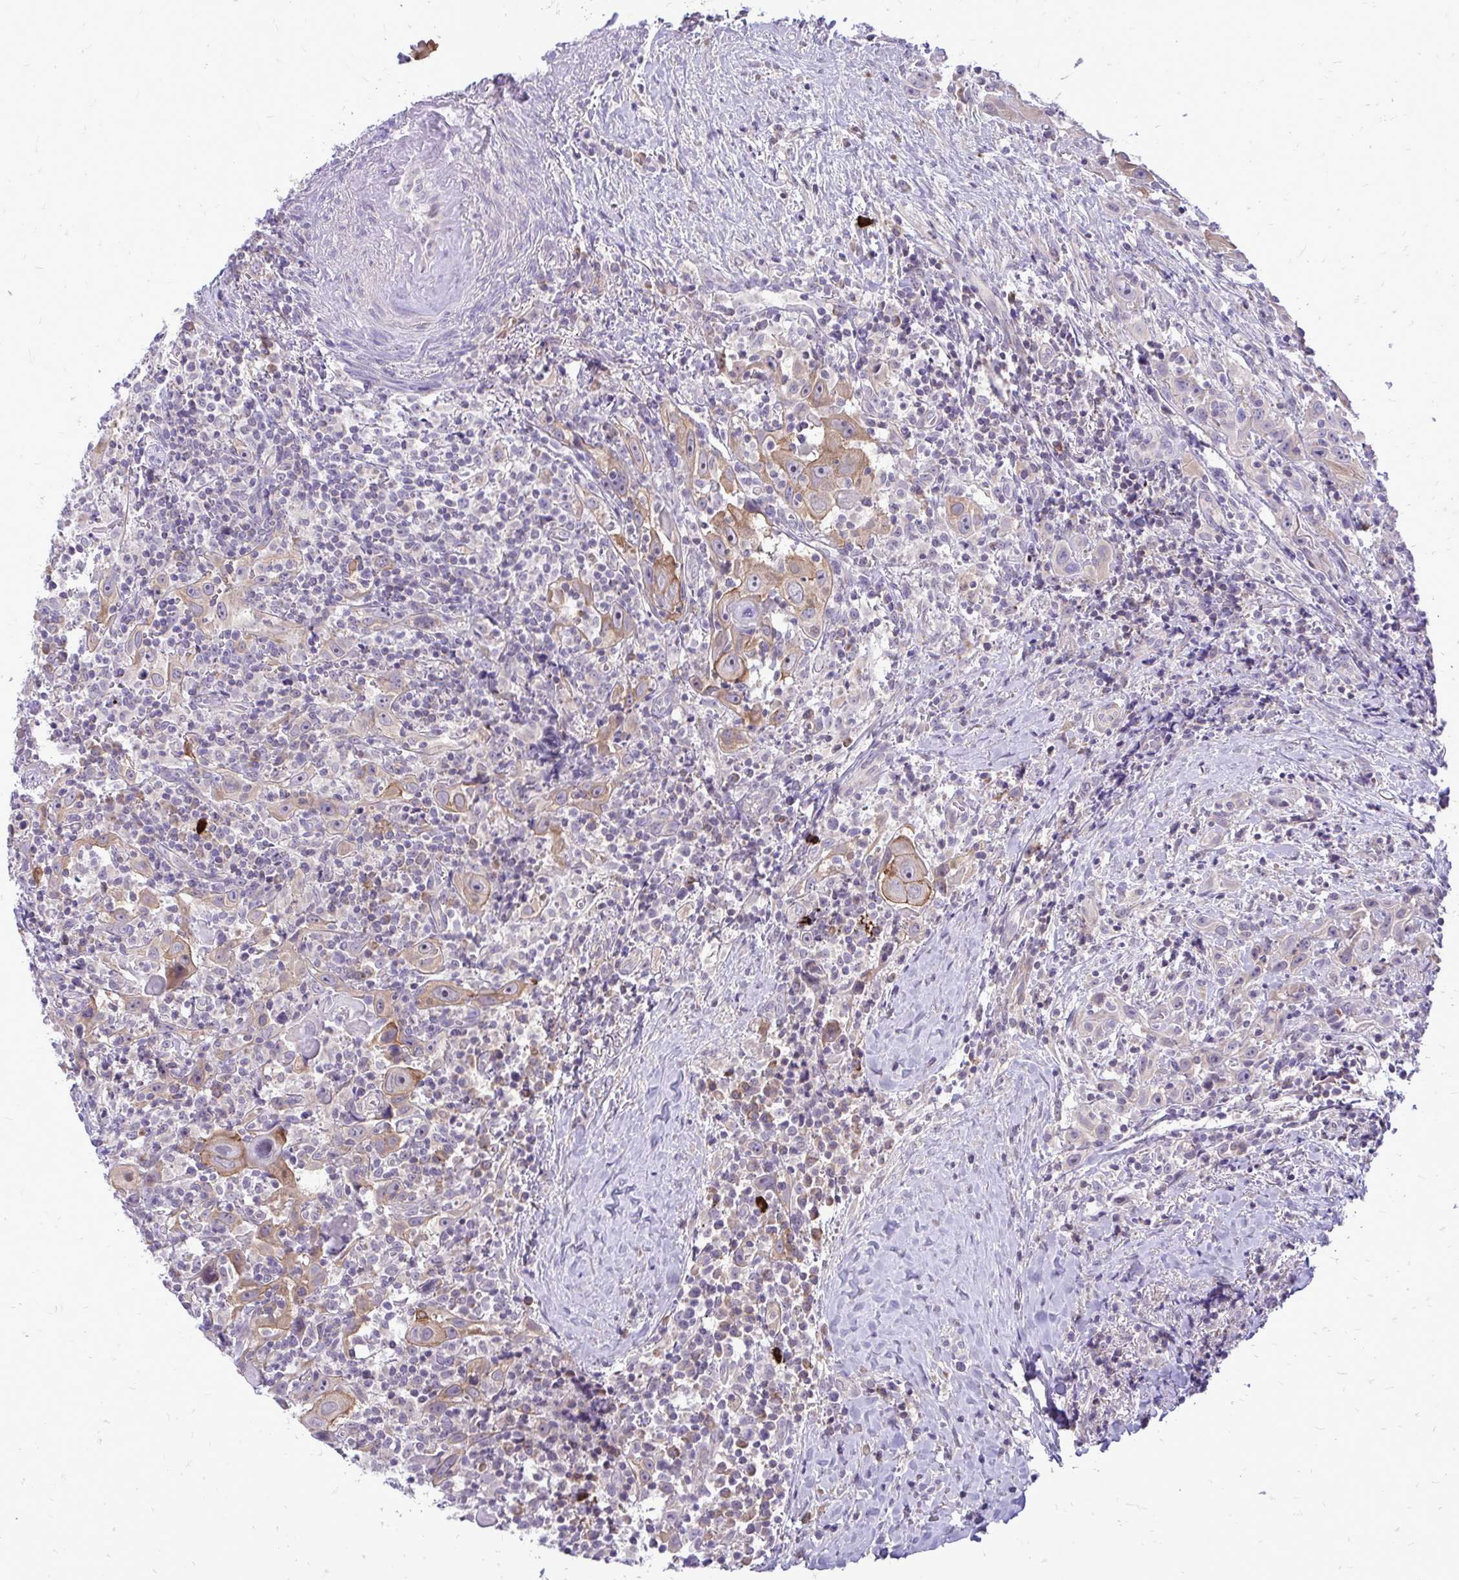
{"staining": {"intensity": "moderate", "quantity": "<25%", "location": "cytoplasmic/membranous"}, "tissue": "head and neck cancer", "cell_type": "Tumor cells", "image_type": "cancer", "snomed": [{"axis": "morphology", "description": "Squamous cell carcinoma, NOS"}, {"axis": "topography", "description": "Head-Neck"}], "caption": "Human head and neck squamous cell carcinoma stained for a protein (brown) demonstrates moderate cytoplasmic/membranous positive staining in approximately <25% of tumor cells.", "gene": "SPTBN2", "patient": {"sex": "female", "age": 95}}